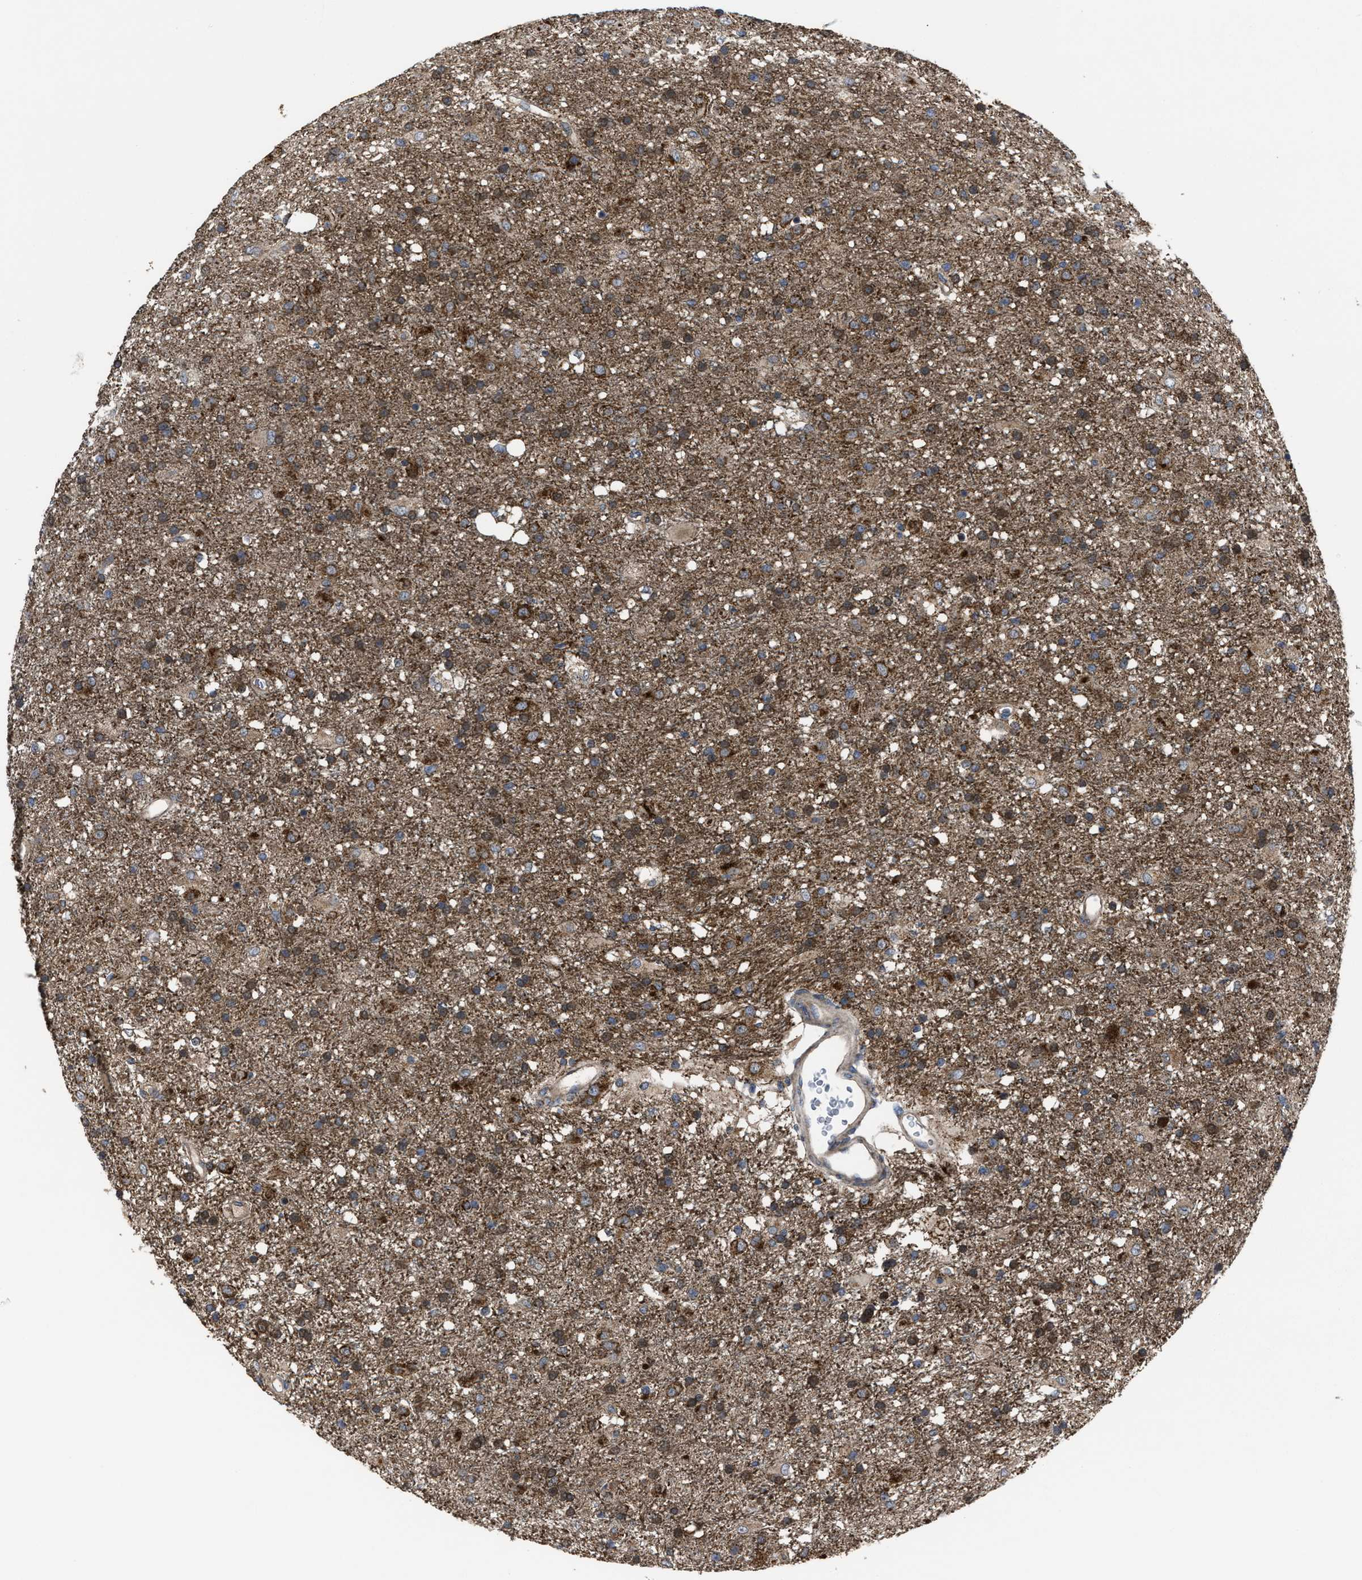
{"staining": {"intensity": "moderate", "quantity": ">75%", "location": "cytoplasmic/membranous"}, "tissue": "glioma", "cell_type": "Tumor cells", "image_type": "cancer", "snomed": [{"axis": "morphology", "description": "Glioma, malignant, Low grade"}, {"axis": "topography", "description": "Brain"}], "caption": "Brown immunohistochemical staining in malignant glioma (low-grade) demonstrates moderate cytoplasmic/membranous expression in approximately >75% of tumor cells.", "gene": "PASK", "patient": {"sex": "male", "age": 65}}